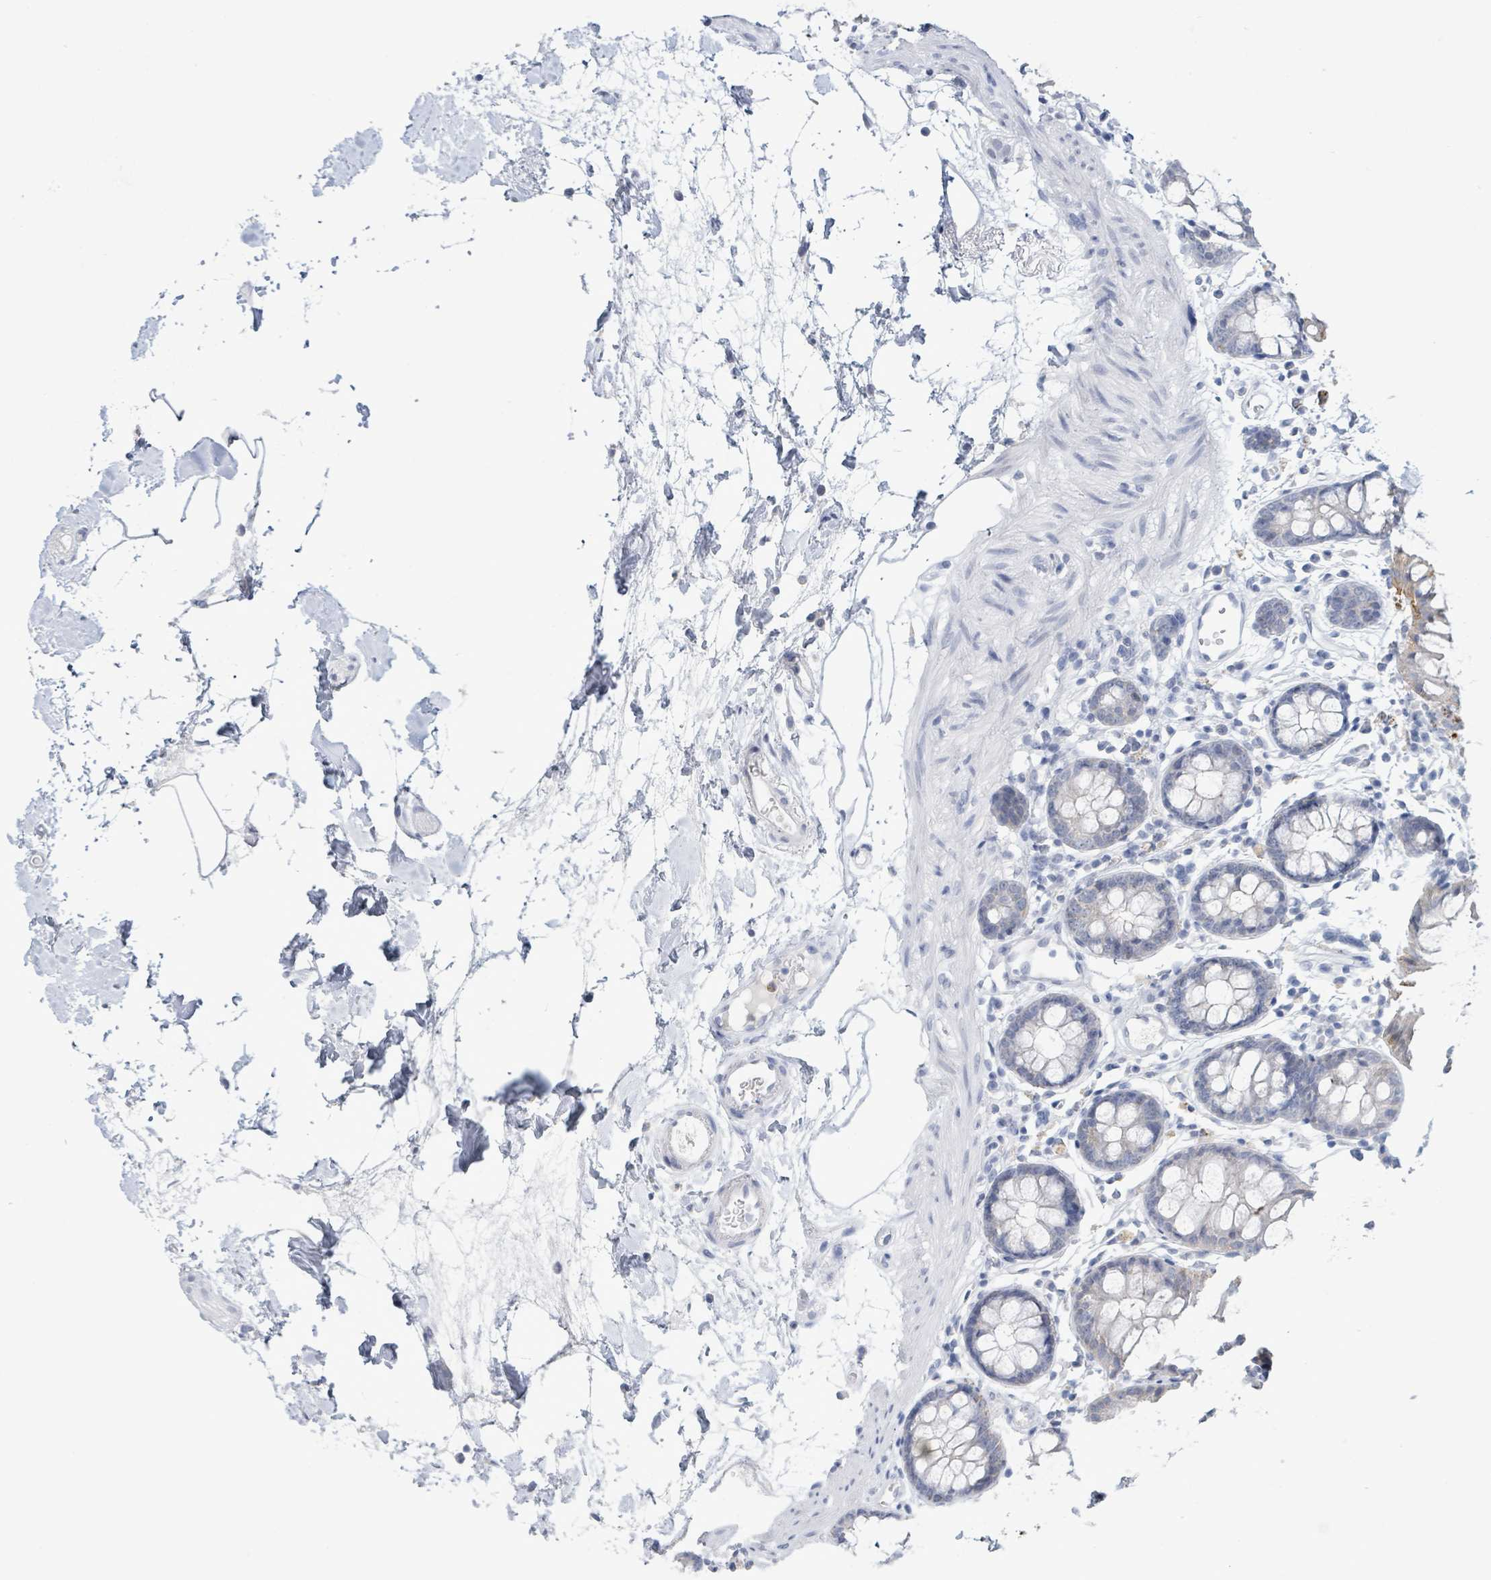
{"staining": {"intensity": "negative", "quantity": "none", "location": "none"}, "tissue": "colon", "cell_type": "Endothelial cells", "image_type": "normal", "snomed": [{"axis": "morphology", "description": "Normal tissue, NOS"}, {"axis": "topography", "description": "Colon"}], "caption": "Endothelial cells are negative for protein expression in unremarkable human colon. (DAB immunohistochemistry (IHC) visualized using brightfield microscopy, high magnification).", "gene": "LCLAT1", "patient": {"sex": "female", "age": 84}}